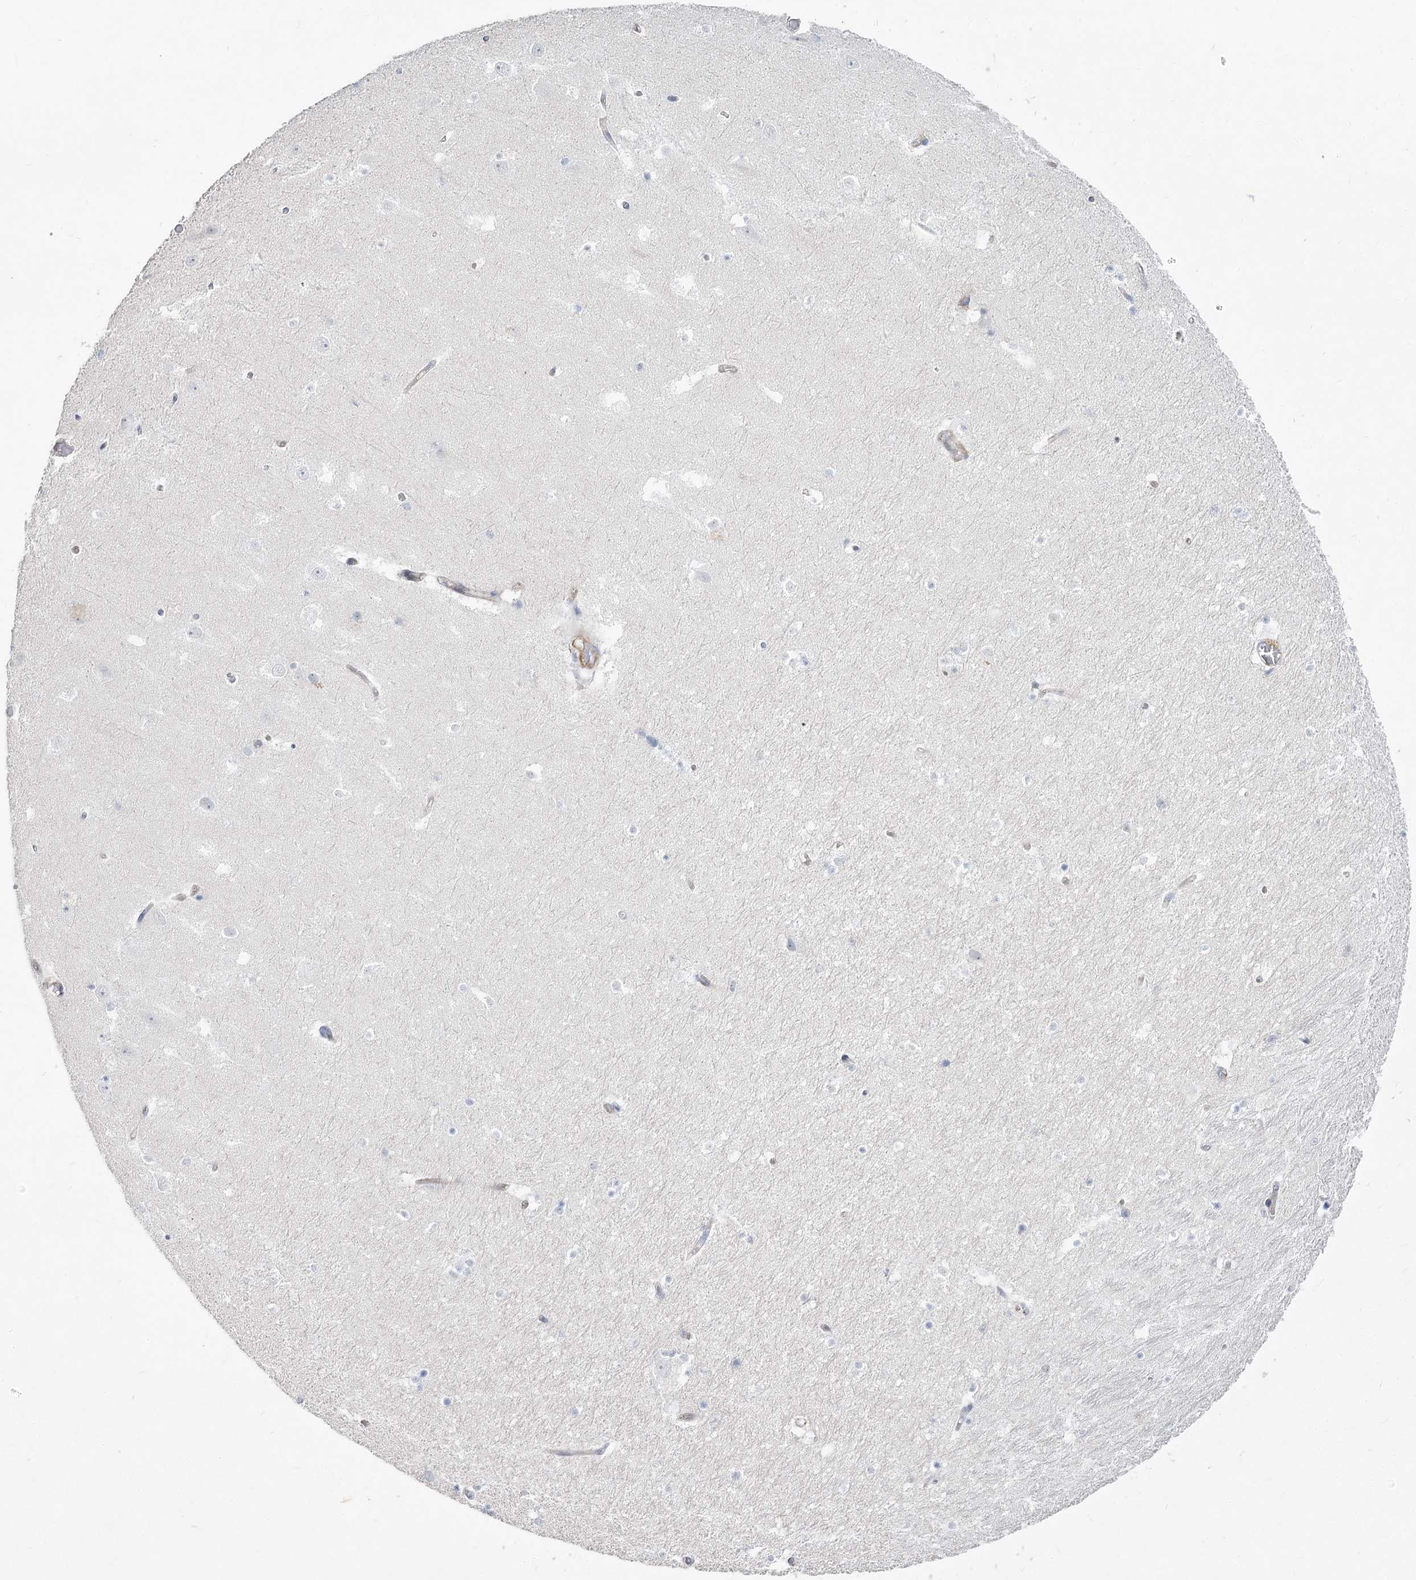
{"staining": {"intensity": "negative", "quantity": "none", "location": "none"}, "tissue": "hippocampus", "cell_type": "Glial cells", "image_type": "normal", "snomed": [{"axis": "morphology", "description": "Normal tissue, NOS"}, {"axis": "topography", "description": "Hippocampus"}], "caption": "Immunohistochemistry of unremarkable hippocampus exhibits no positivity in glial cells.", "gene": "ARSI", "patient": {"sex": "female", "age": 52}}